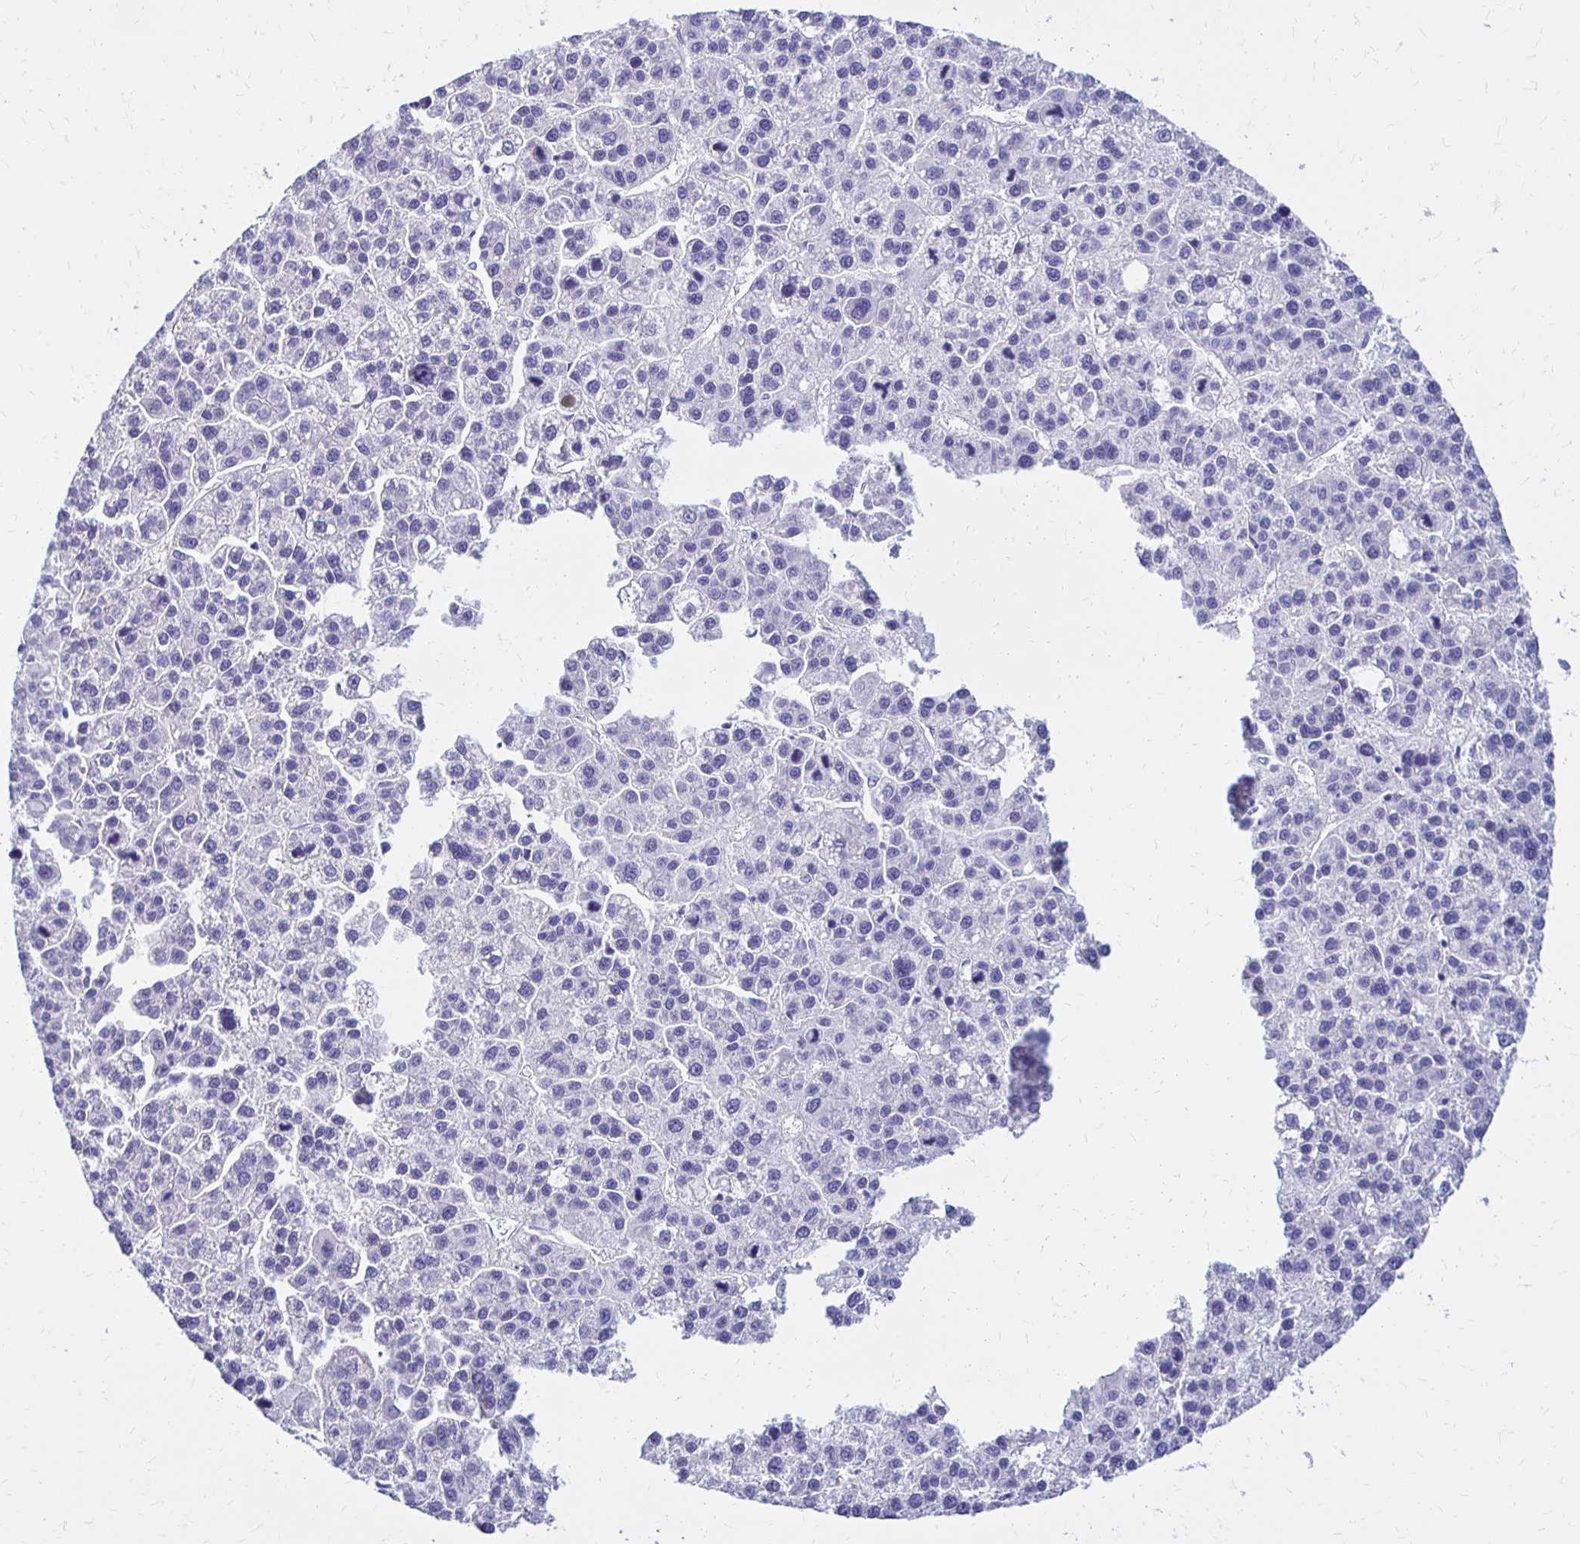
{"staining": {"intensity": "negative", "quantity": "none", "location": "none"}, "tissue": "liver cancer", "cell_type": "Tumor cells", "image_type": "cancer", "snomed": [{"axis": "morphology", "description": "Carcinoma, Hepatocellular, NOS"}, {"axis": "topography", "description": "Liver"}], "caption": "Hepatocellular carcinoma (liver) was stained to show a protein in brown. There is no significant staining in tumor cells.", "gene": "FNTB", "patient": {"sex": "female", "age": 58}}